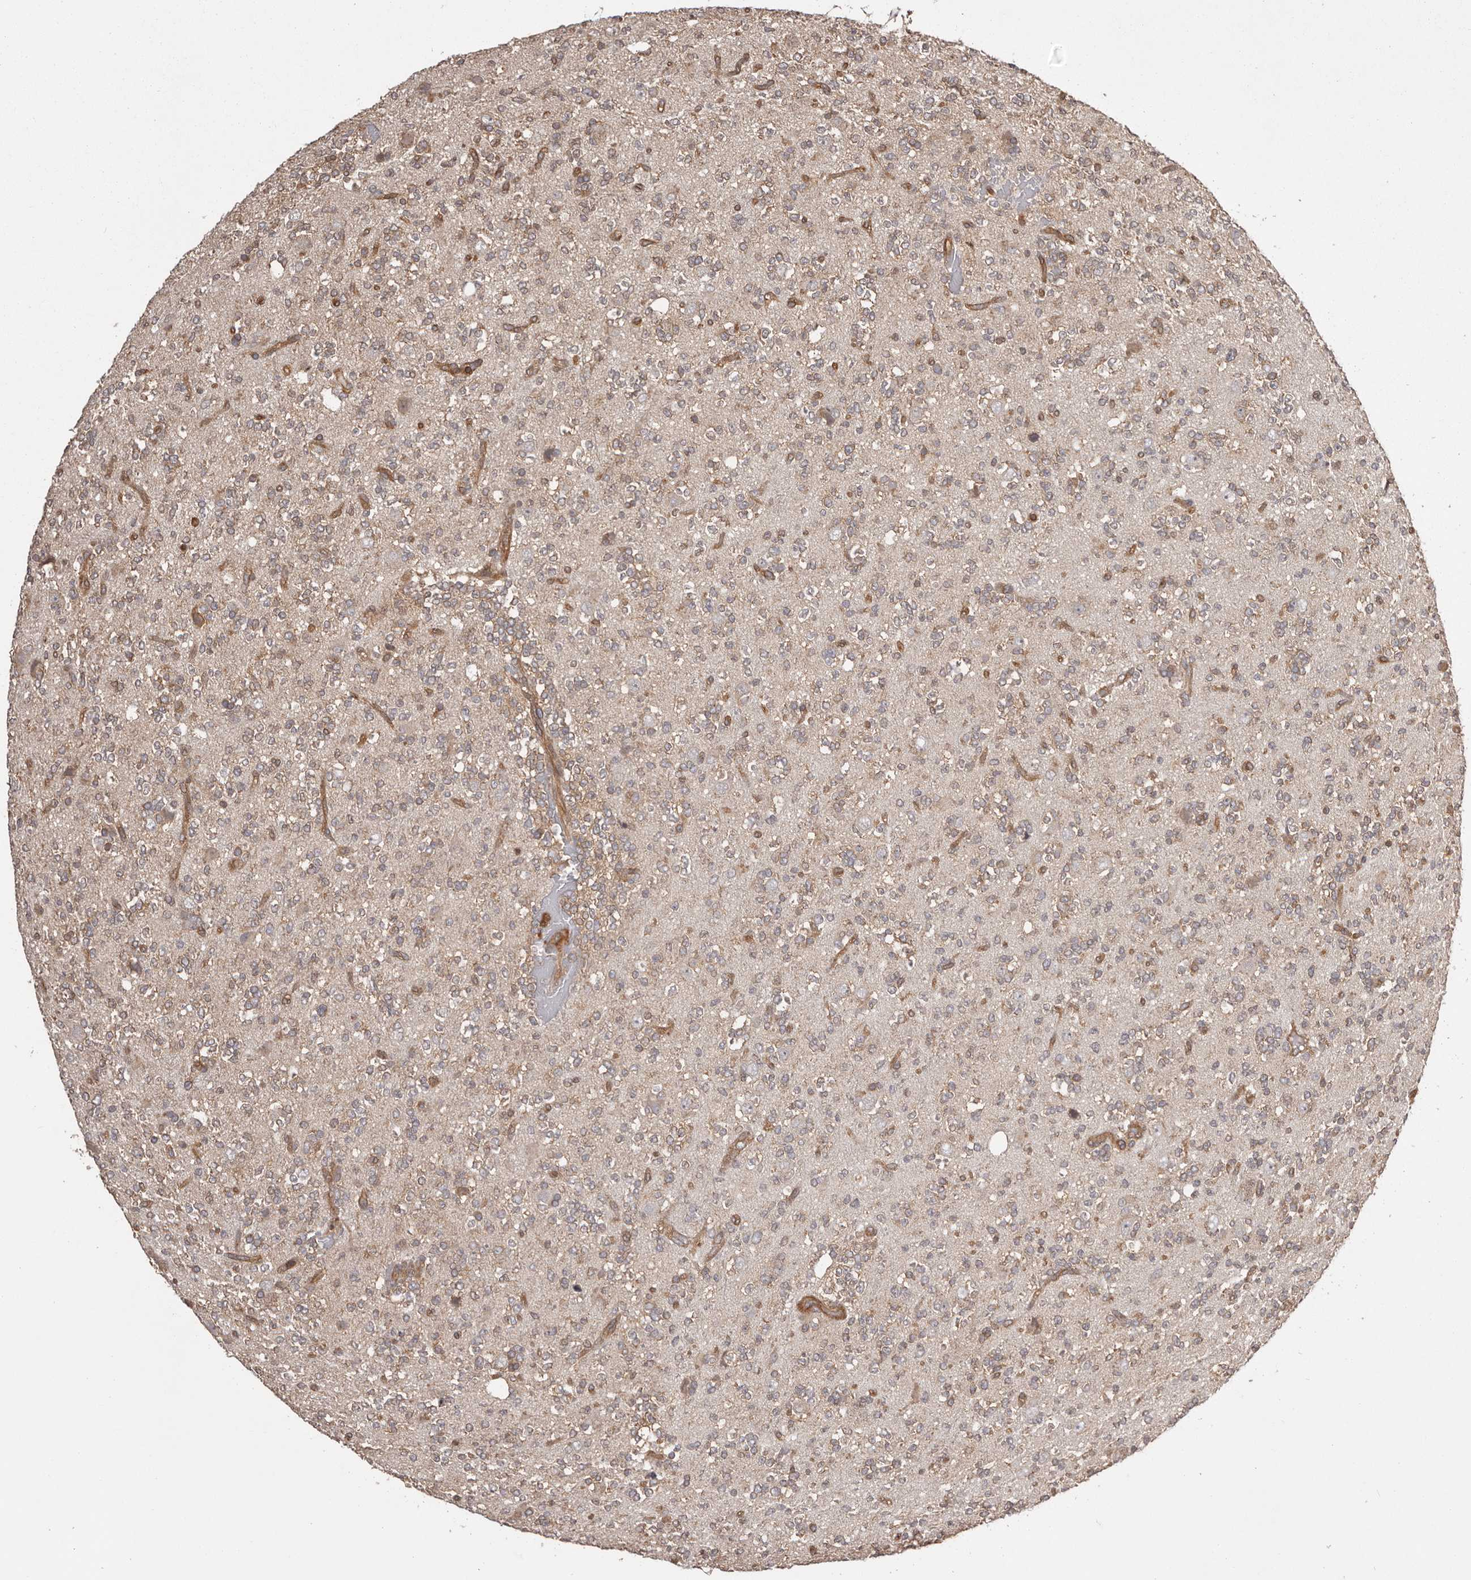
{"staining": {"intensity": "weak", "quantity": "<25%", "location": "cytoplasmic/membranous"}, "tissue": "glioma", "cell_type": "Tumor cells", "image_type": "cancer", "snomed": [{"axis": "morphology", "description": "Glioma, malignant, High grade"}, {"axis": "topography", "description": "Brain"}], "caption": "This histopathology image is of glioma stained with IHC to label a protein in brown with the nuclei are counter-stained blue. There is no positivity in tumor cells.", "gene": "NFKBIA", "patient": {"sex": "female", "age": 62}}